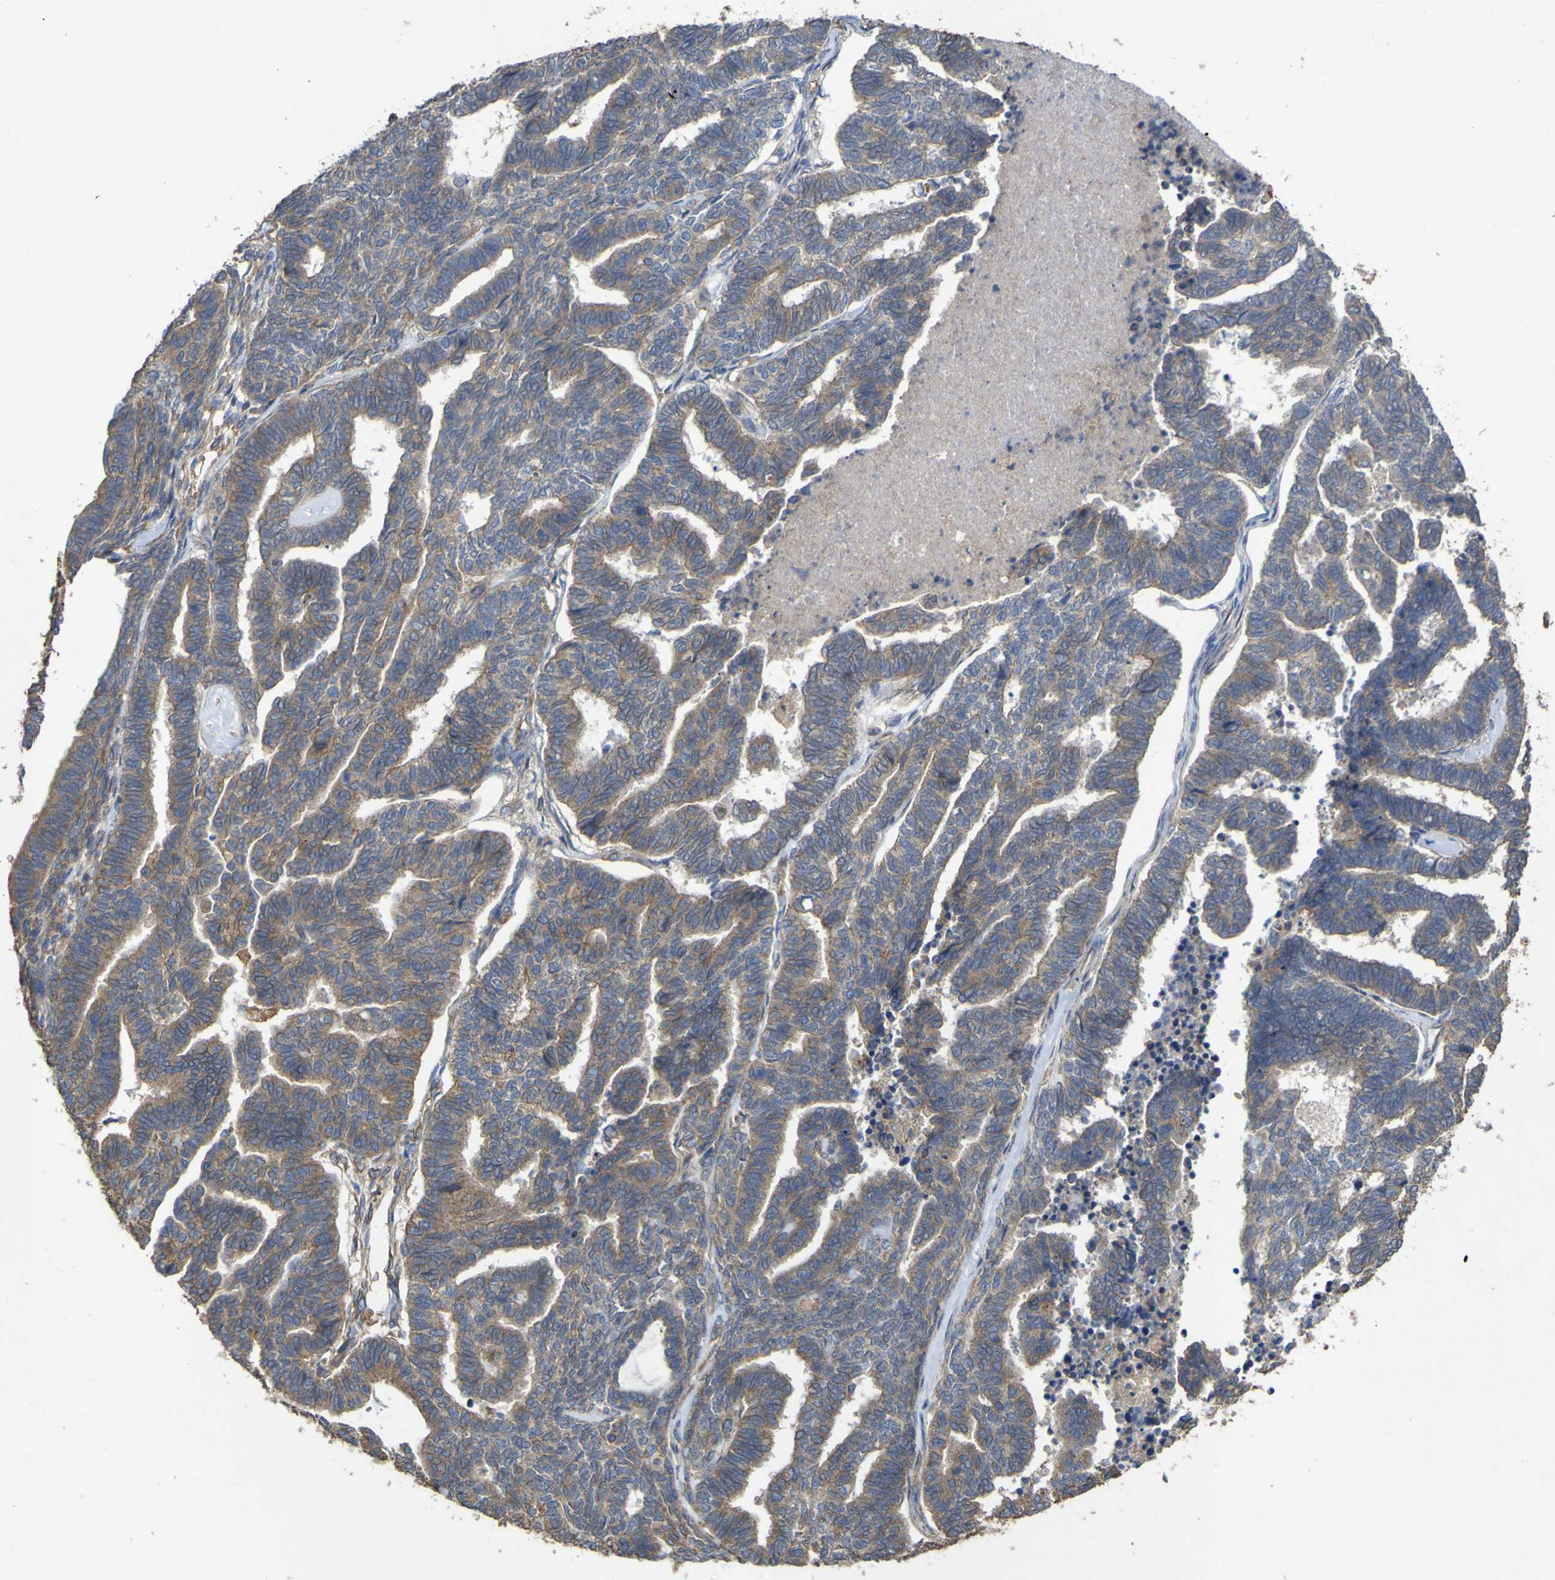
{"staining": {"intensity": "weak", "quantity": ">75%", "location": "cytoplasmic/membranous"}, "tissue": "endometrial cancer", "cell_type": "Tumor cells", "image_type": "cancer", "snomed": [{"axis": "morphology", "description": "Adenocarcinoma, NOS"}, {"axis": "topography", "description": "Endometrium"}], "caption": "Immunohistochemistry (IHC) (DAB) staining of endometrial cancer (adenocarcinoma) demonstrates weak cytoplasmic/membranous protein staining in about >75% of tumor cells.", "gene": "TNFSF15", "patient": {"sex": "female", "age": 70}}